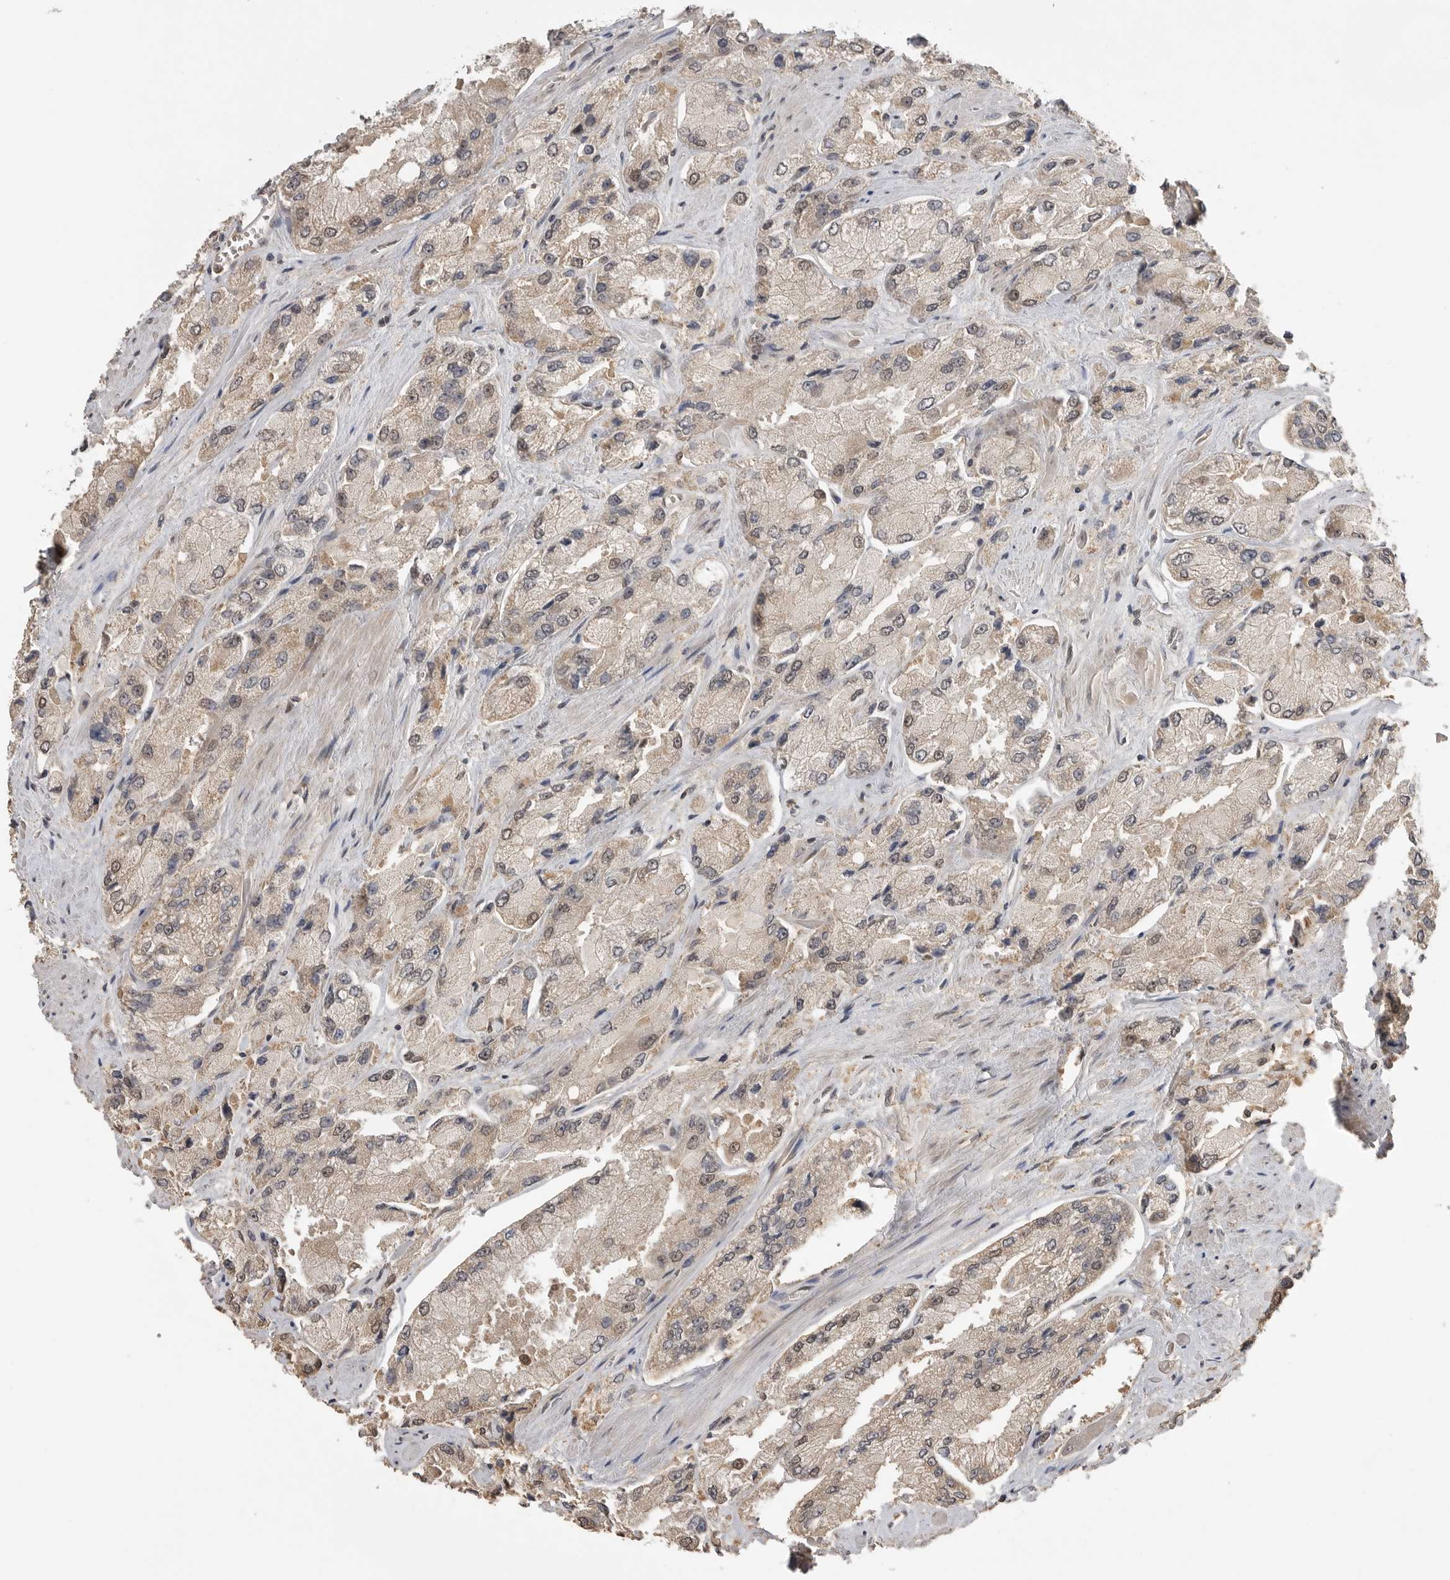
{"staining": {"intensity": "weak", "quantity": "<25%", "location": "cytoplasmic/membranous"}, "tissue": "prostate cancer", "cell_type": "Tumor cells", "image_type": "cancer", "snomed": [{"axis": "morphology", "description": "Adenocarcinoma, High grade"}, {"axis": "topography", "description": "Prostate"}], "caption": "This is a histopathology image of immunohistochemistry staining of high-grade adenocarcinoma (prostate), which shows no staining in tumor cells. Brightfield microscopy of IHC stained with DAB (3,3'-diaminobenzidine) (brown) and hematoxylin (blue), captured at high magnification.", "gene": "ASPSCR1", "patient": {"sex": "male", "age": 58}}